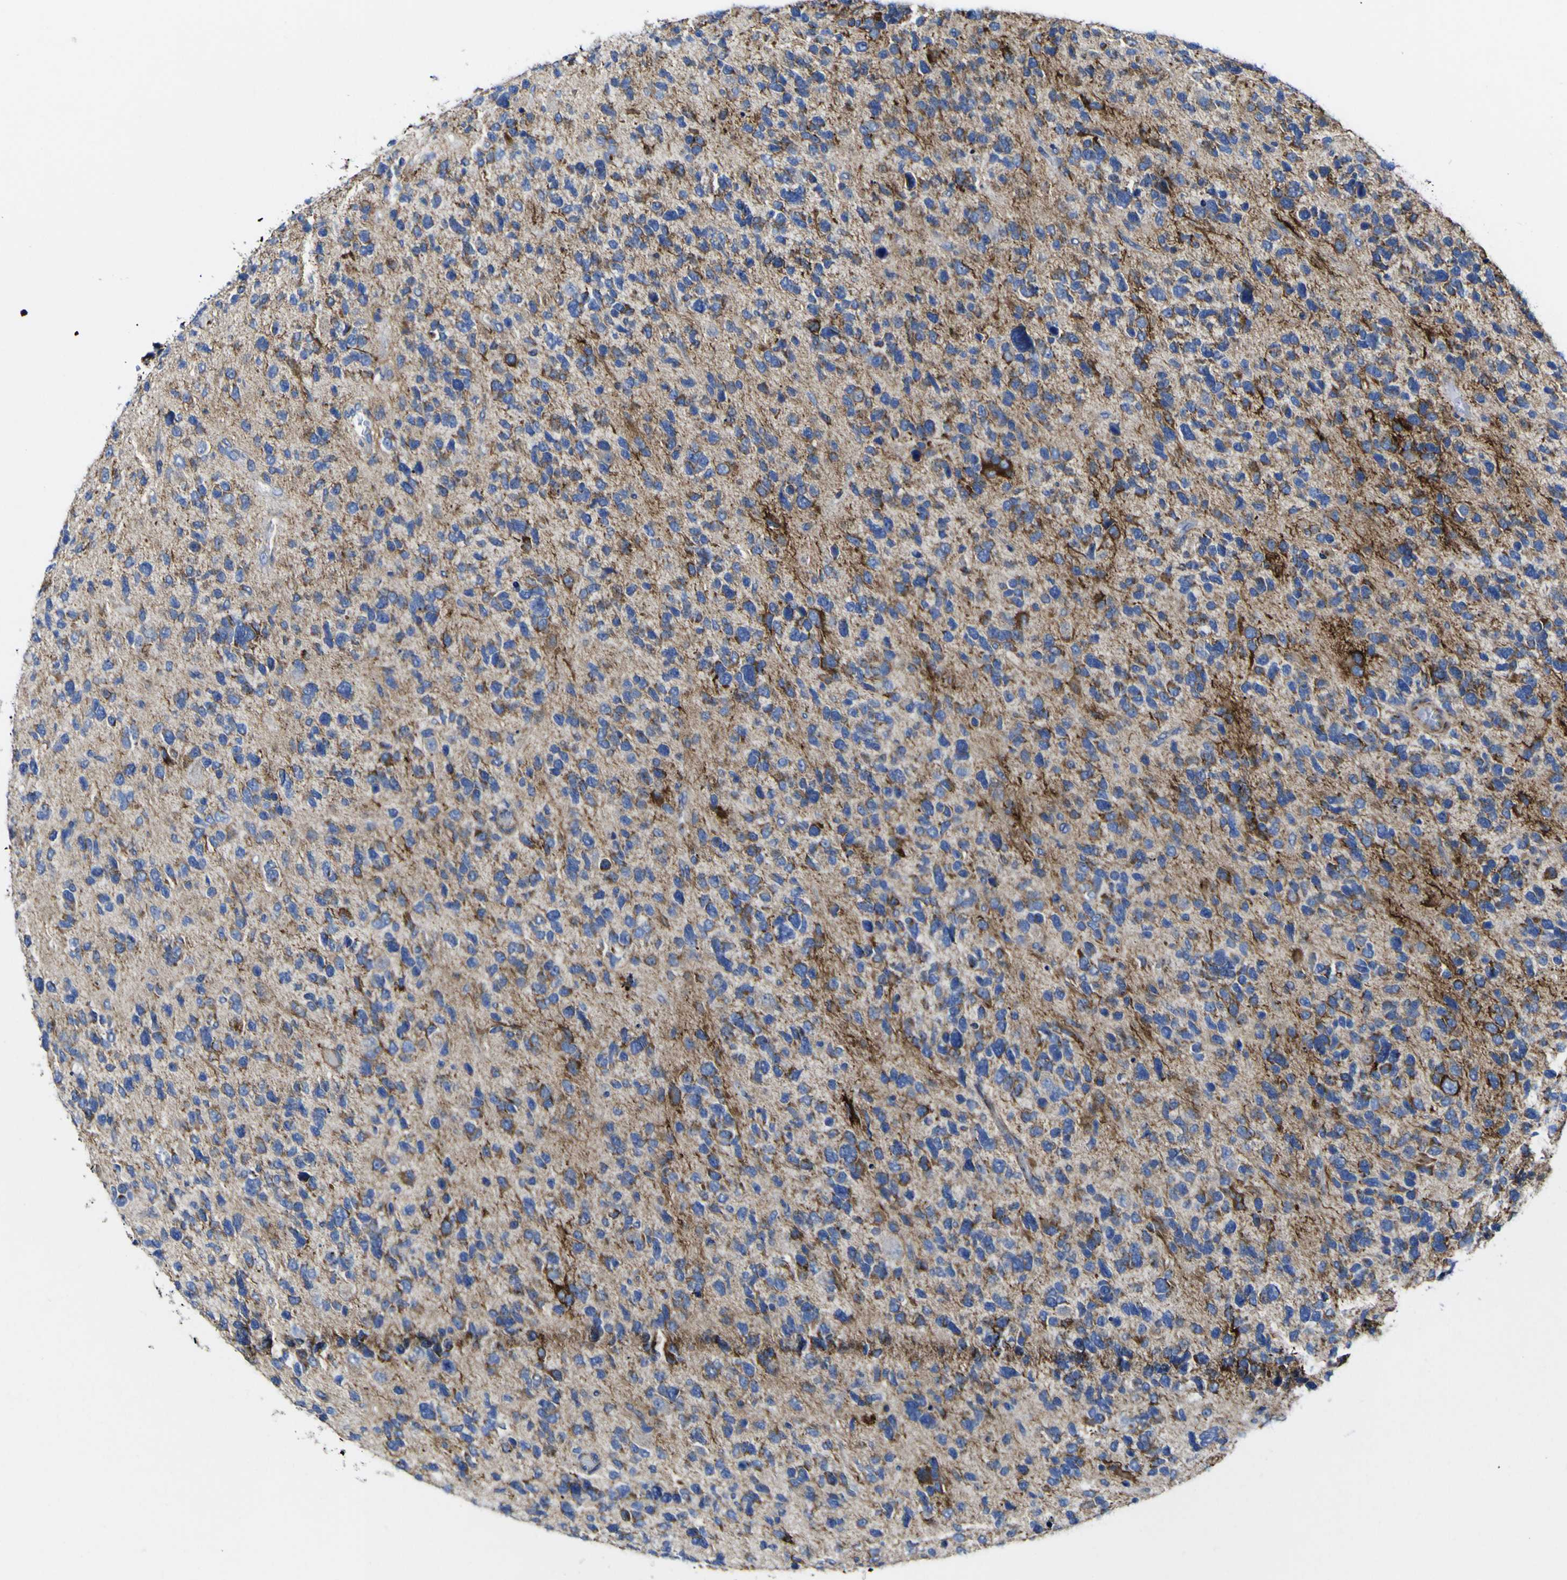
{"staining": {"intensity": "moderate", "quantity": "25%-75%", "location": "cytoplasmic/membranous"}, "tissue": "glioma", "cell_type": "Tumor cells", "image_type": "cancer", "snomed": [{"axis": "morphology", "description": "Glioma, malignant, High grade"}, {"axis": "topography", "description": "Brain"}], "caption": "Protein expression analysis of human malignant glioma (high-grade) reveals moderate cytoplasmic/membranous staining in approximately 25%-75% of tumor cells.", "gene": "CCDC90B", "patient": {"sex": "female", "age": 58}}